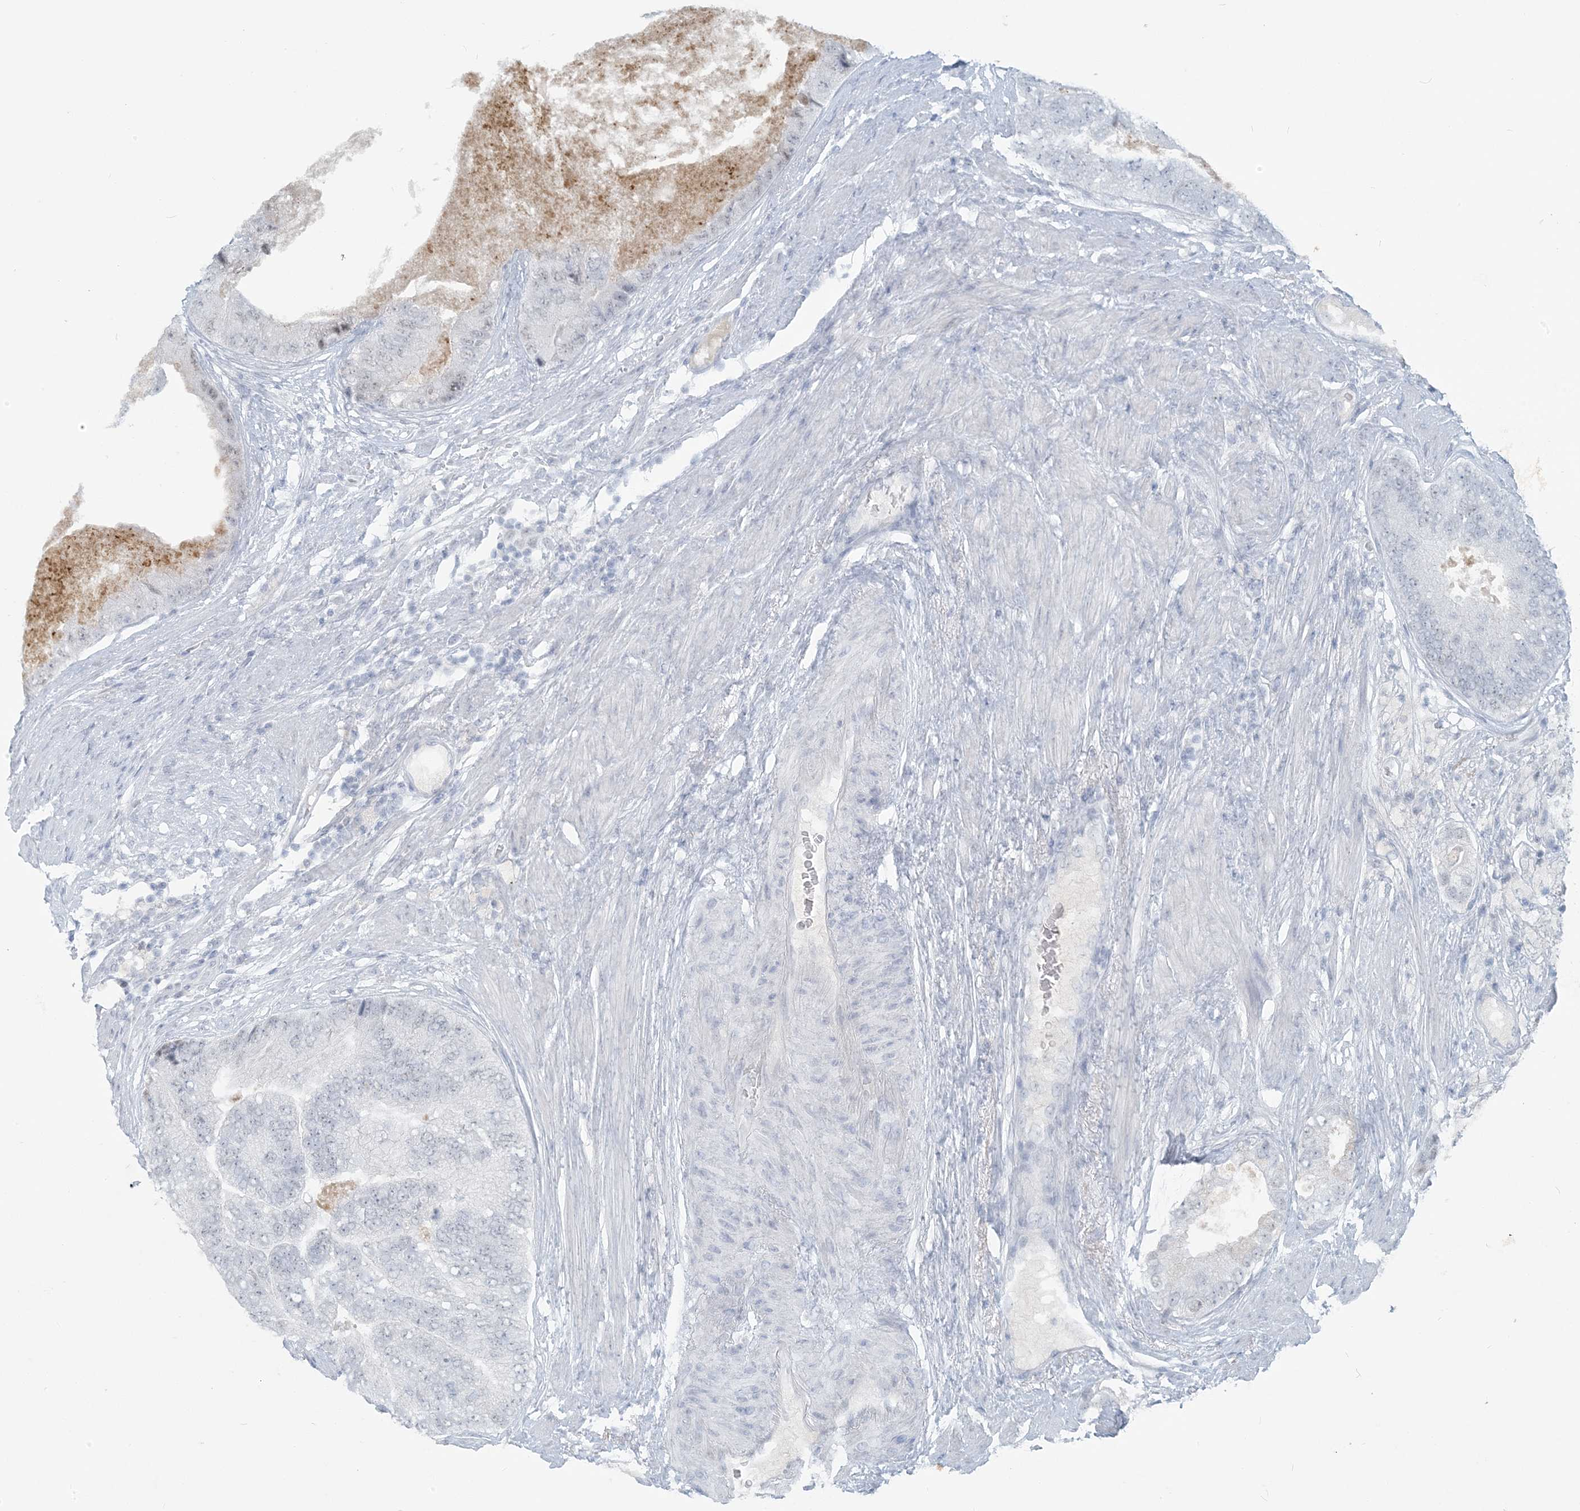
{"staining": {"intensity": "negative", "quantity": "none", "location": "none"}, "tissue": "prostate cancer", "cell_type": "Tumor cells", "image_type": "cancer", "snomed": [{"axis": "morphology", "description": "Adenocarcinoma, High grade"}, {"axis": "topography", "description": "Prostate"}], "caption": "Micrograph shows no significant protein staining in tumor cells of prostate cancer. (Brightfield microscopy of DAB IHC at high magnification).", "gene": "SCML1", "patient": {"sex": "male", "age": 70}}